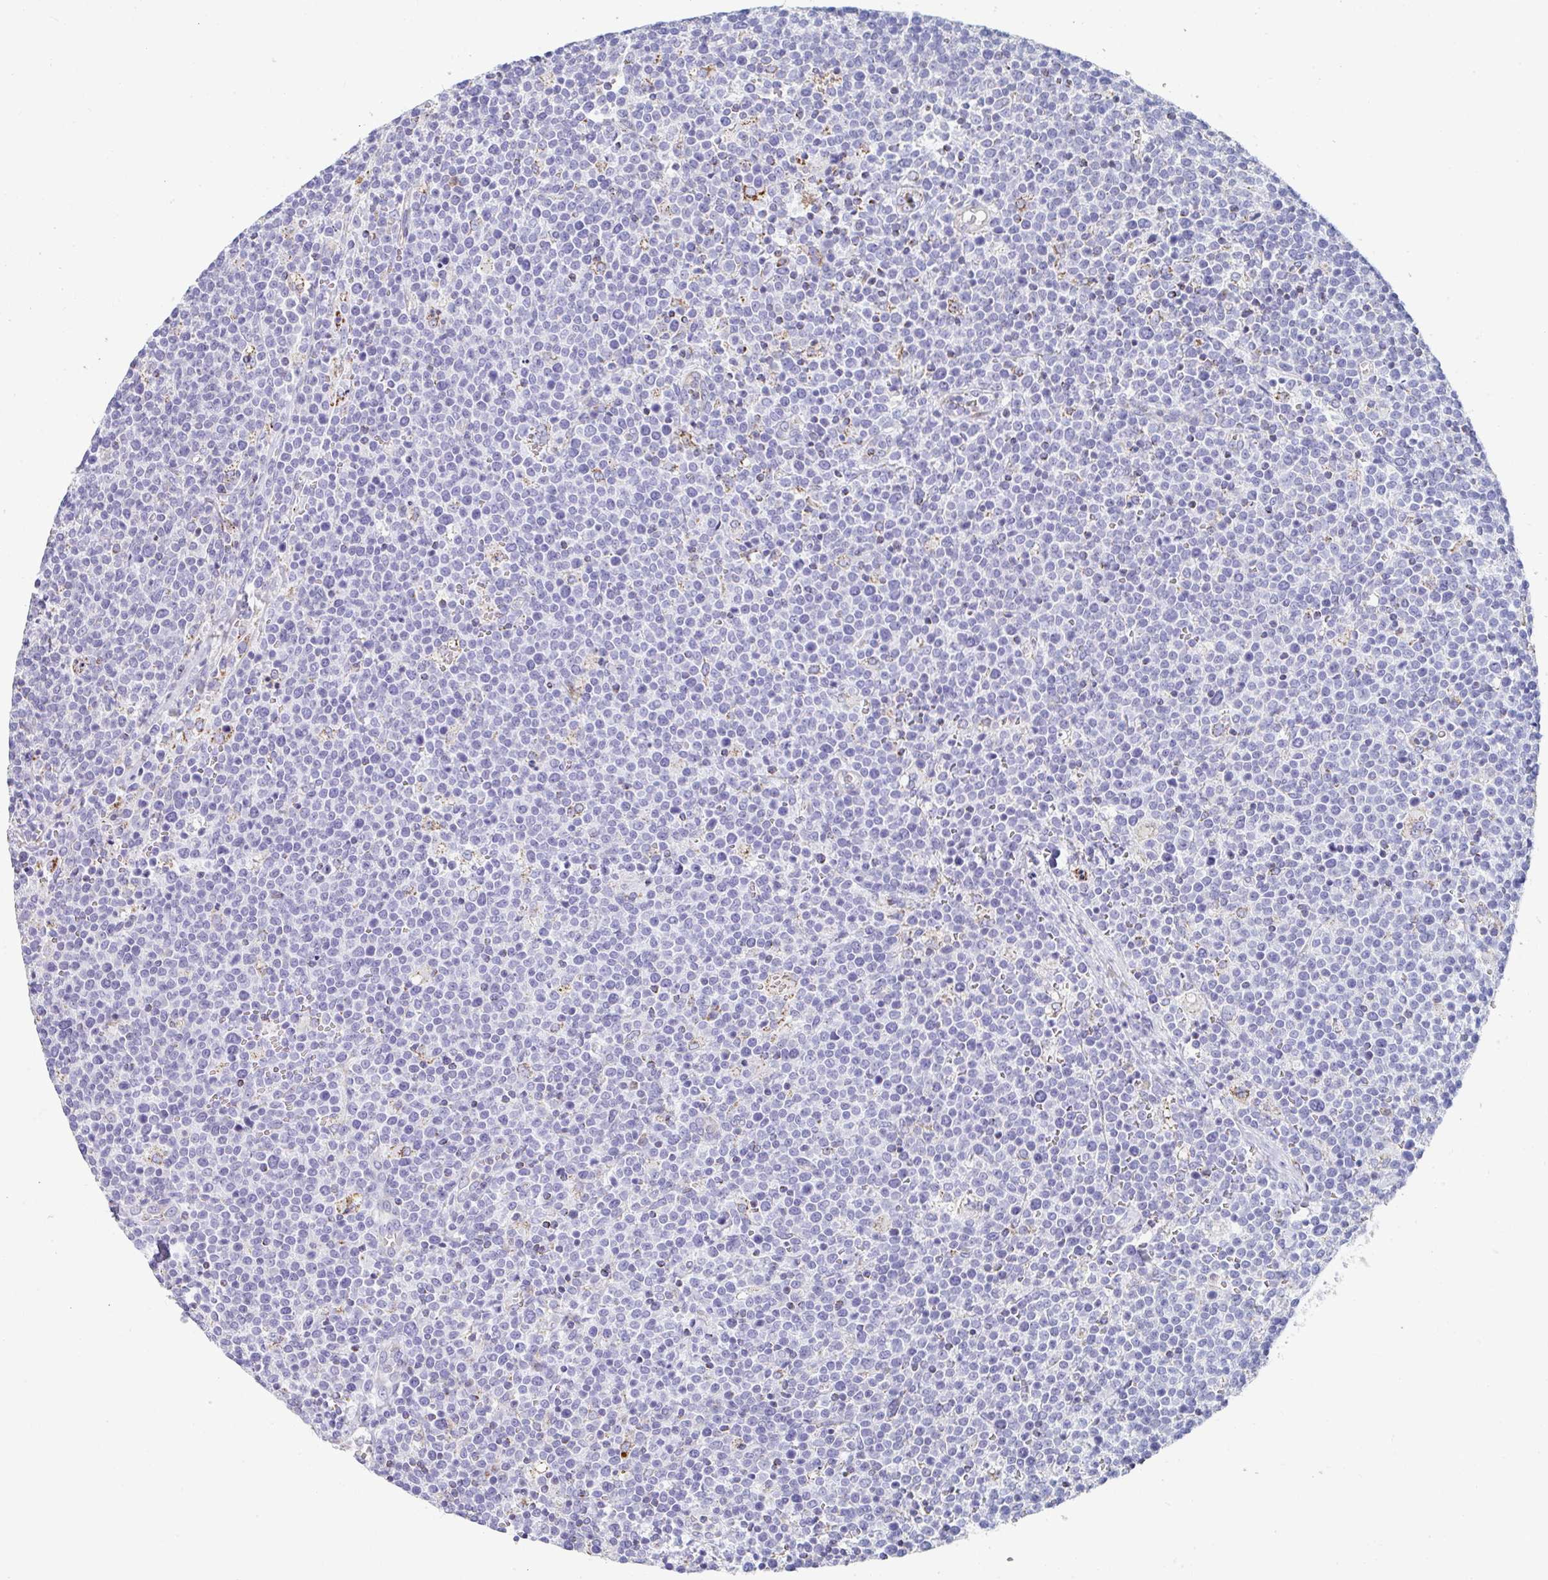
{"staining": {"intensity": "weak", "quantity": "<25%", "location": "cytoplasmic/membranous"}, "tissue": "lymphoma", "cell_type": "Tumor cells", "image_type": "cancer", "snomed": [{"axis": "morphology", "description": "Malignant lymphoma, non-Hodgkin's type, High grade"}, {"axis": "topography", "description": "Lymph node"}], "caption": "This is an immunohistochemistry photomicrograph of malignant lymphoma, non-Hodgkin's type (high-grade). There is no staining in tumor cells.", "gene": "MGAM2", "patient": {"sex": "male", "age": 61}}